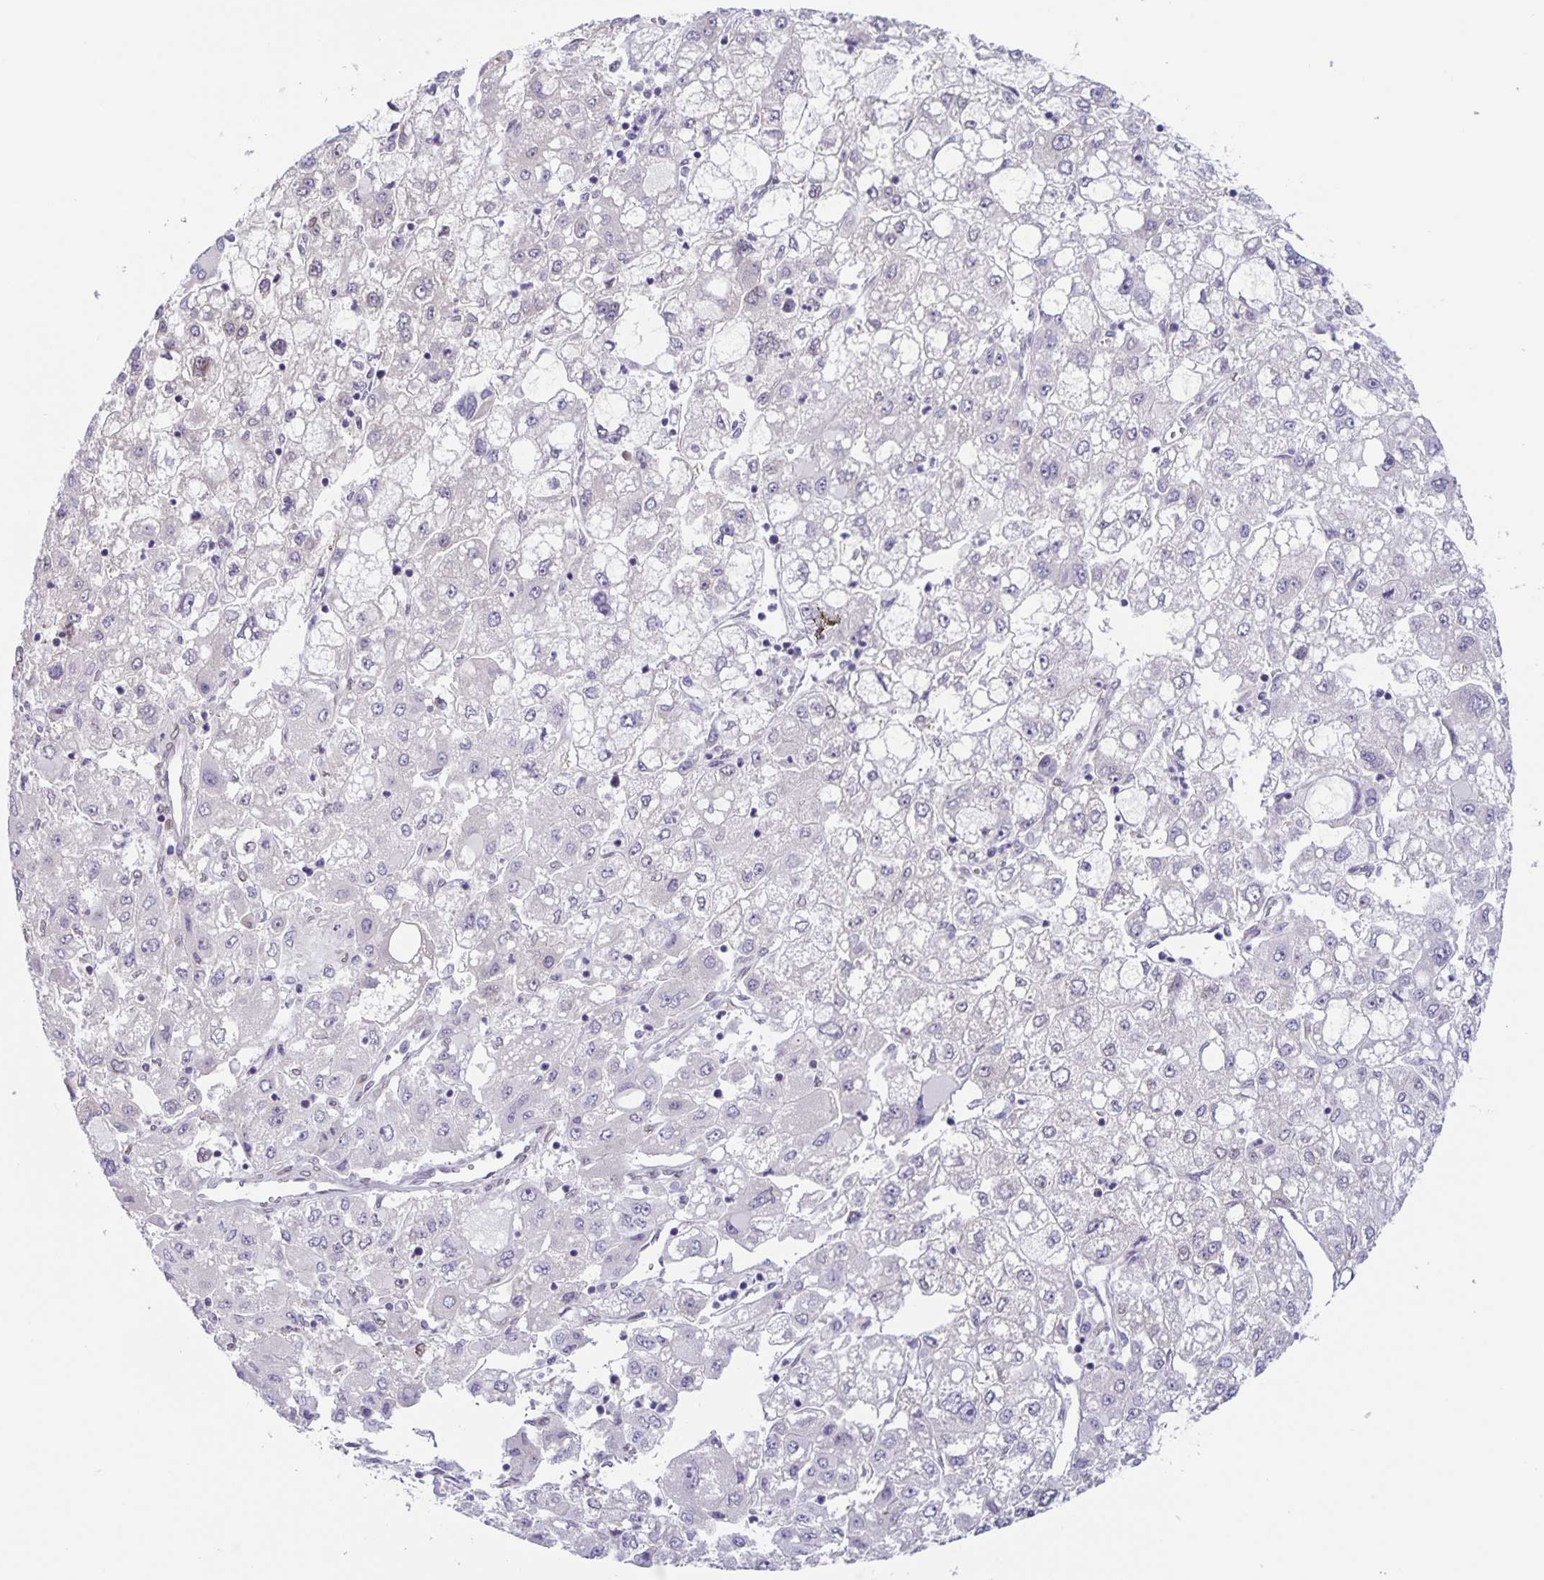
{"staining": {"intensity": "negative", "quantity": "none", "location": "none"}, "tissue": "liver cancer", "cell_type": "Tumor cells", "image_type": "cancer", "snomed": [{"axis": "morphology", "description": "Carcinoma, Hepatocellular, NOS"}, {"axis": "topography", "description": "Liver"}], "caption": "Tumor cells show no significant protein expression in liver hepatocellular carcinoma. Brightfield microscopy of IHC stained with DAB (3,3'-diaminobenzidine) (brown) and hematoxylin (blue), captured at high magnification.", "gene": "SYNE2", "patient": {"sex": "male", "age": 40}}